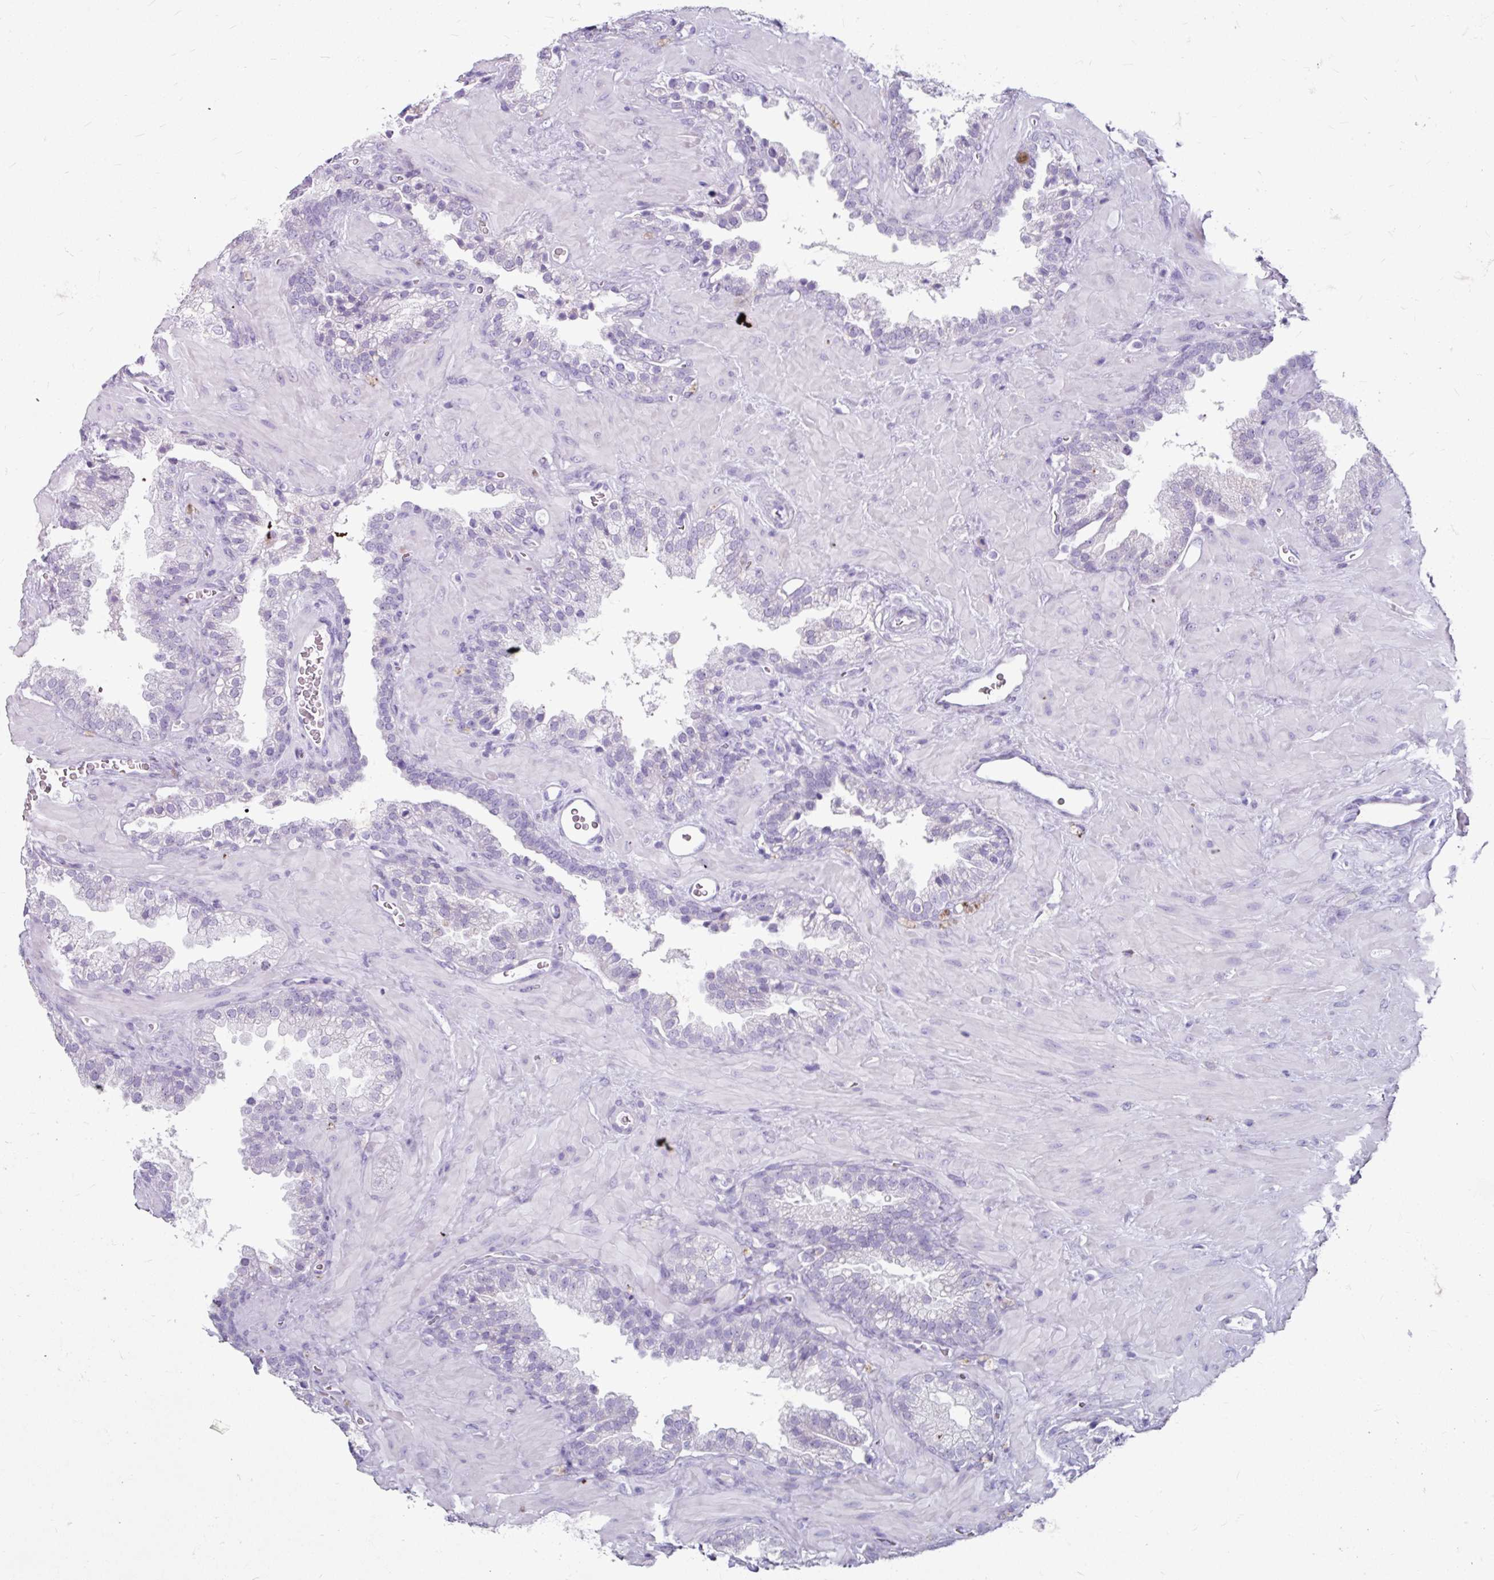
{"staining": {"intensity": "negative", "quantity": "none", "location": "none"}, "tissue": "prostate cancer", "cell_type": "Tumor cells", "image_type": "cancer", "snomed": [{"axis": "morphology", "description": "Adenocarcinoma, Low grade"}, {"axis": "topography", "description": "Prostate"}], "caption": "IHC of human prostate cancer shows no positivity in tumor cells.", "gene": "ANKRD1", "patient": {"sex": "male", "age": 62}}